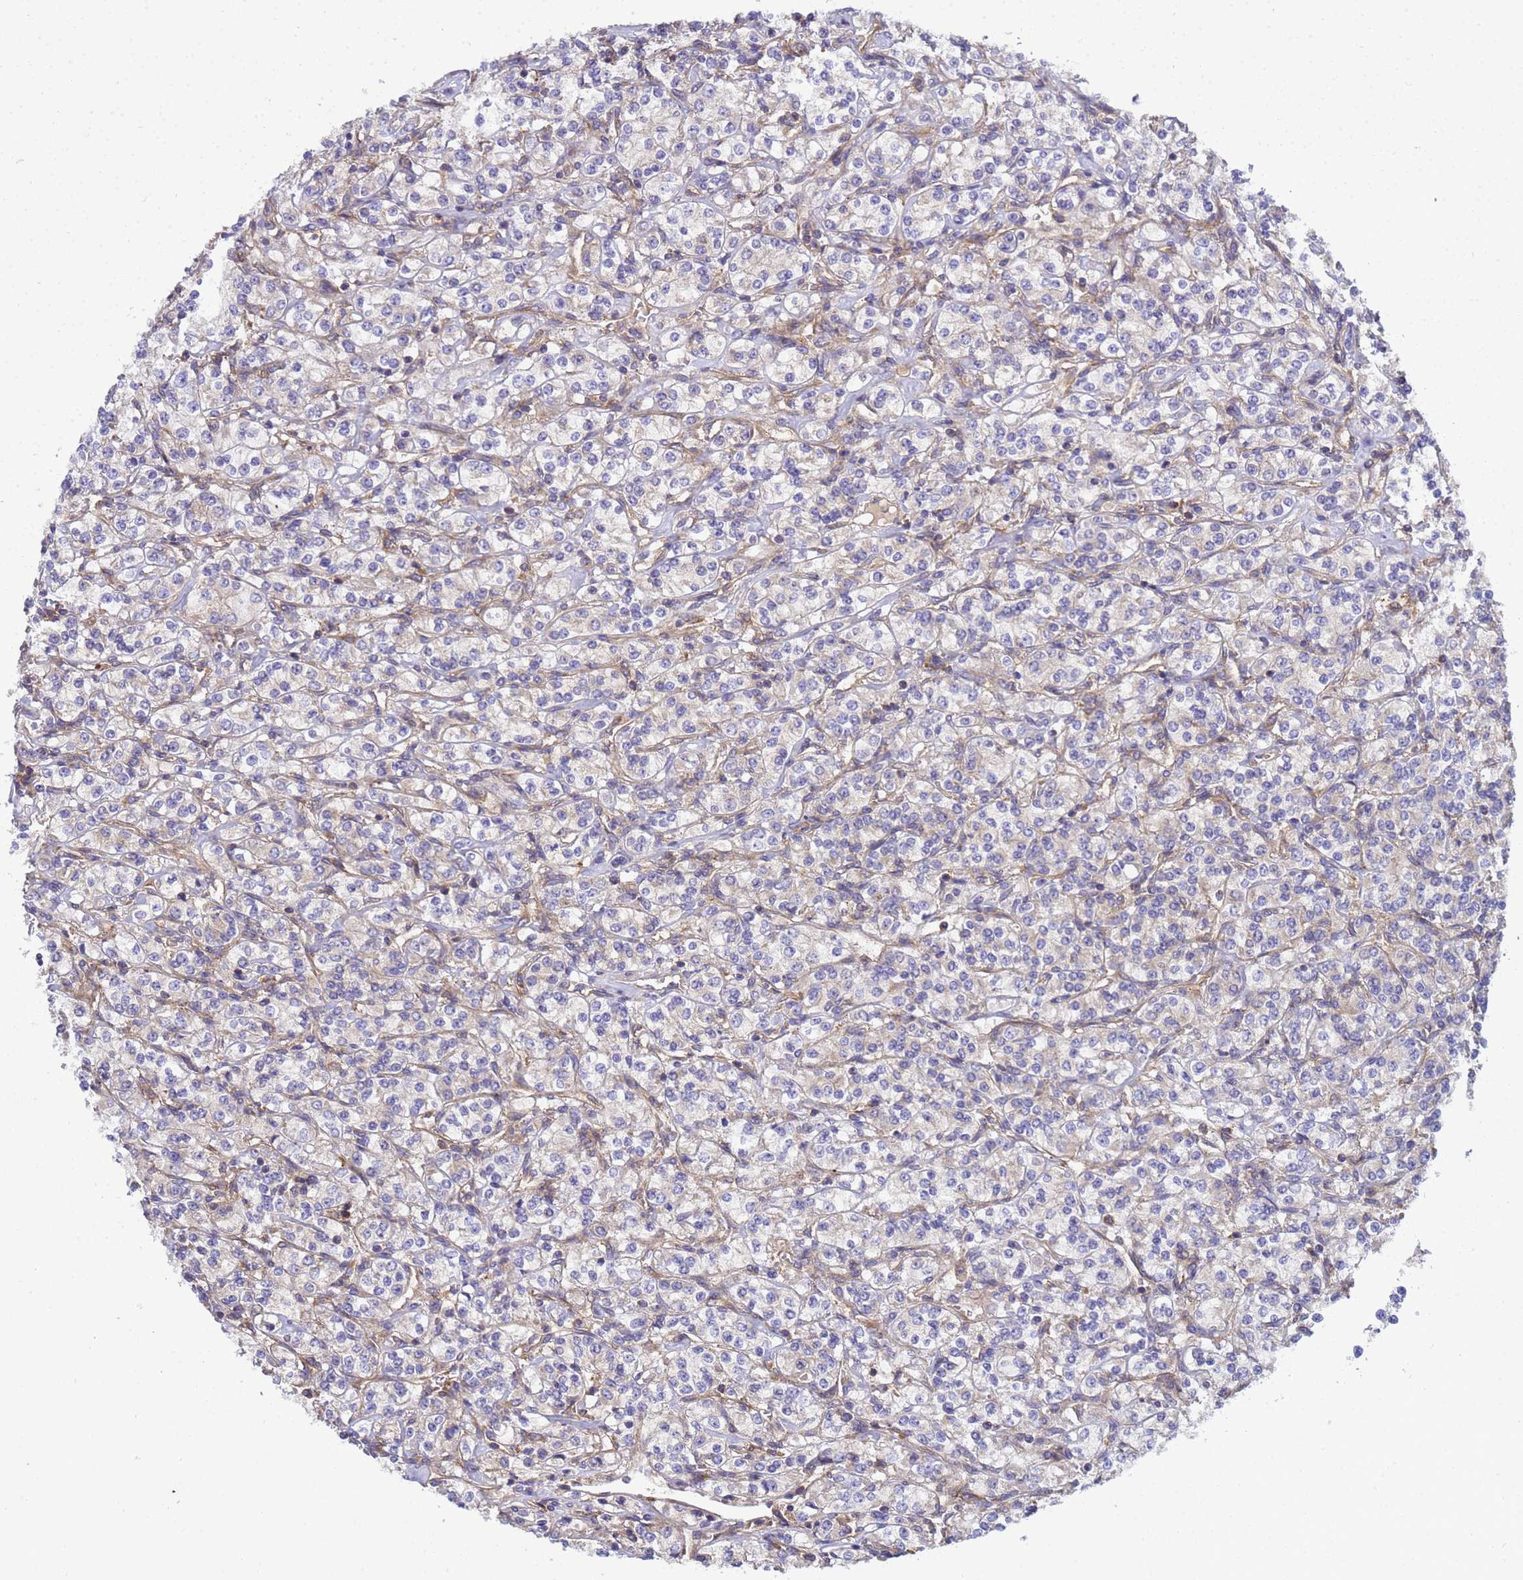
{"staining": {"intensity": "weak", "quantity": "<25%", "location": "cytoplasmic/membranous"}, "tissue": "renal cancer", "cell_type": "Tumor cells", "image_type": "cancer", "snomed": [{"axis": "morphology", "description": "Adenocarcinoma, NOS"}, {"axis": "topography", "description": "Kidney"}], "caption": "A high-resolution image shows immunohistochemistry staining of adenocarcinoma (renal), which displays no significant expression in tumor cells.", "gene": "BECN1", "patient": {"sex": "male", "age": 77}}